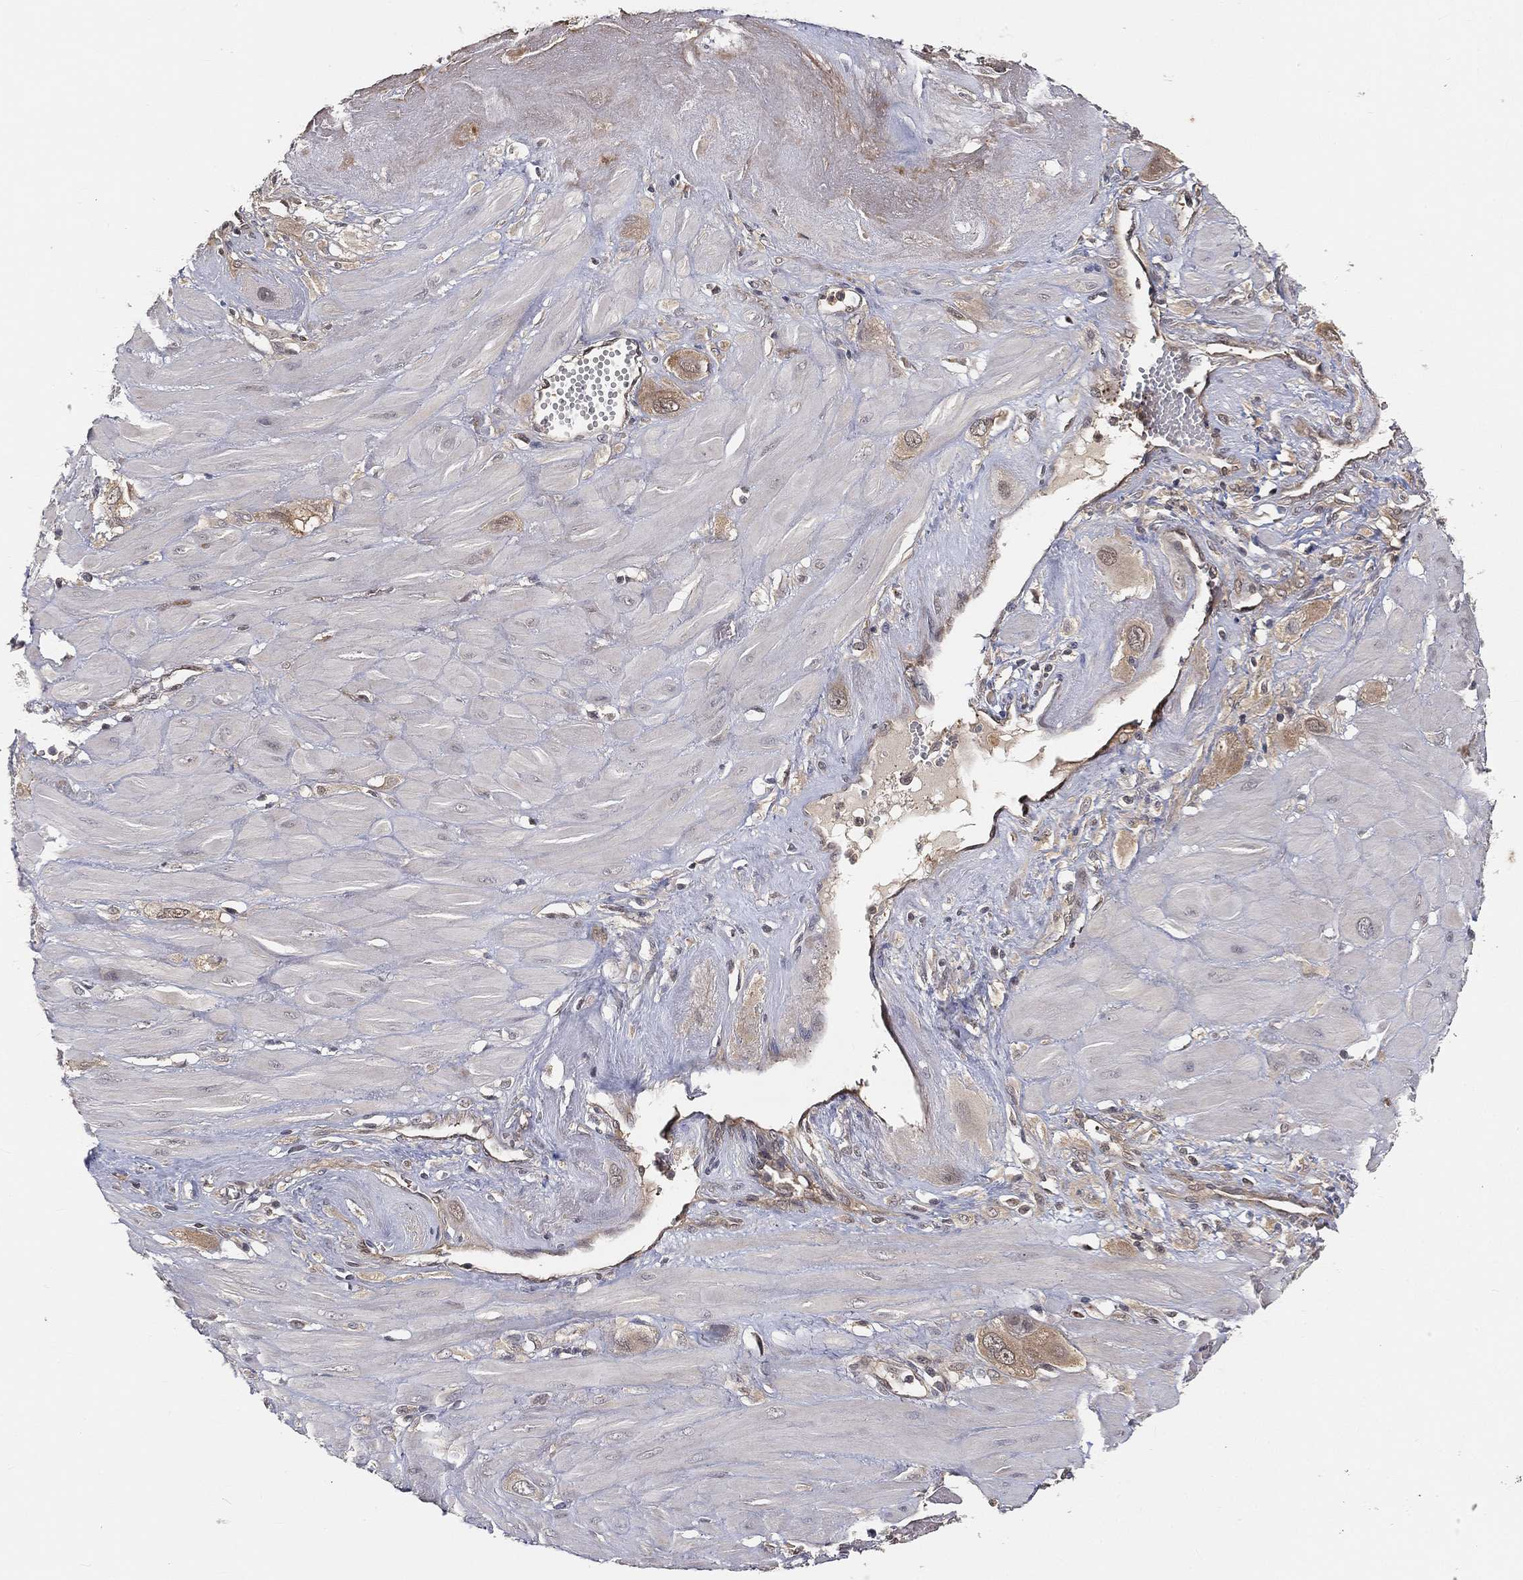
{"staining": {"intensity": "weak", "quantity": "25%-75%", "location": "cytoplasmic/membranous"}, "tissue": "cervical cancer", "cell_type": "Tumor cells", "image_type": "cancer", "snomed": [{"axis": "morphology", "description": "Squamous cell carcinoma, NOS"}, {"axis": "topography", "description": "Cervix"}], "caption": "The photomicrograph displays a brown stain indicating the presence of a protein in the cytoplasmic/membranous of tumor cells in cervical cancer.", "gene": "MAPK1", "patient": {"sex": "female", "age": 34}}